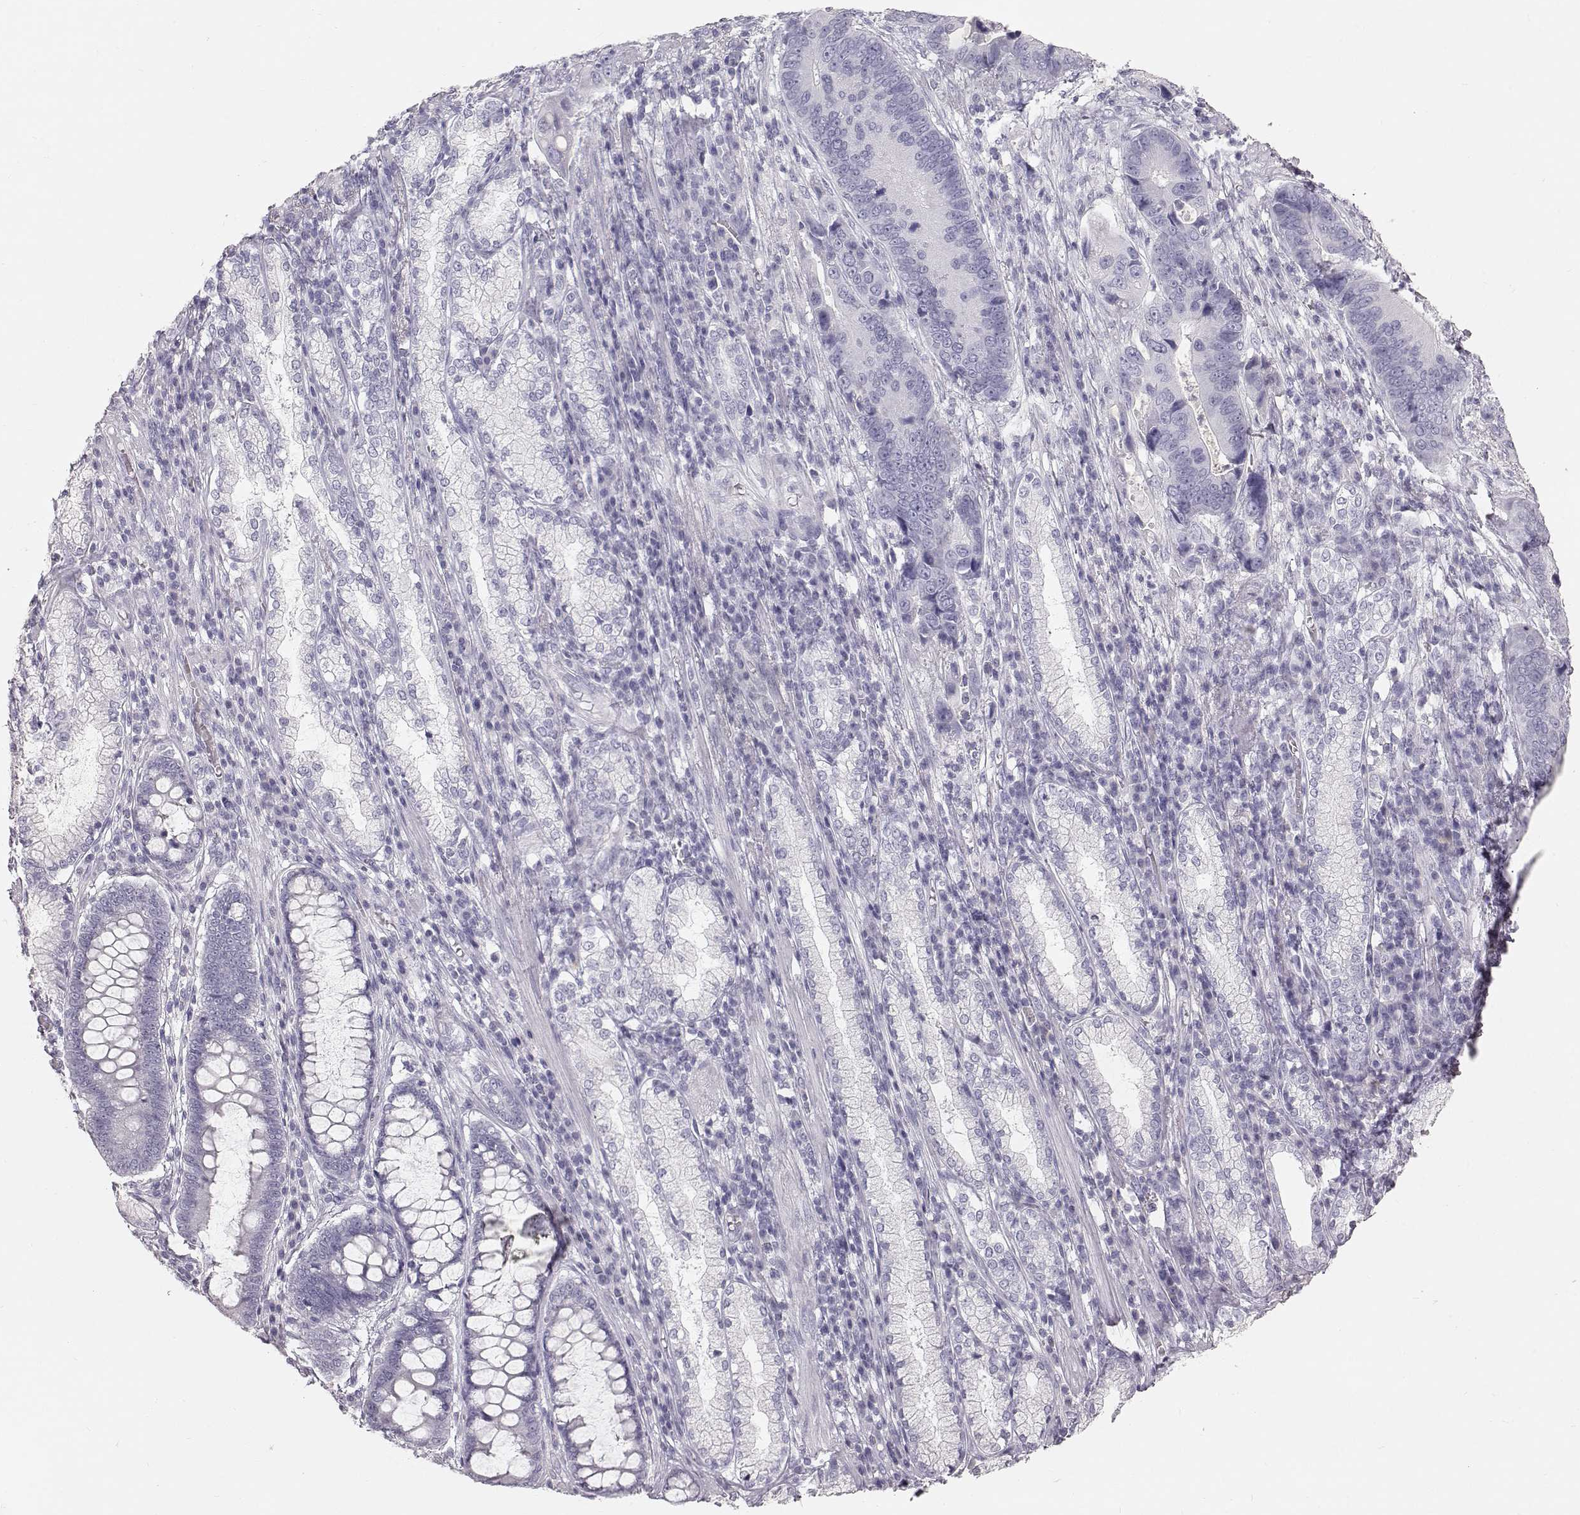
{"staining": {"intensity": "negative", "quantity": "none", "location": "none"}, "tissue": "stomach cancer", "cell_type": "Tumor cells", "image_type": "cancer", "snomed": [{"axis": "morphology", "description": "Adenocarcinoma, NOS"}, {"axis": "topography", "description": "Stomach"}], "caption": "Tumor cells are negative for protein expression in human stomach cancer.", "gene": "KRT33A", "patient": {"sex": "male", "age": 84}}